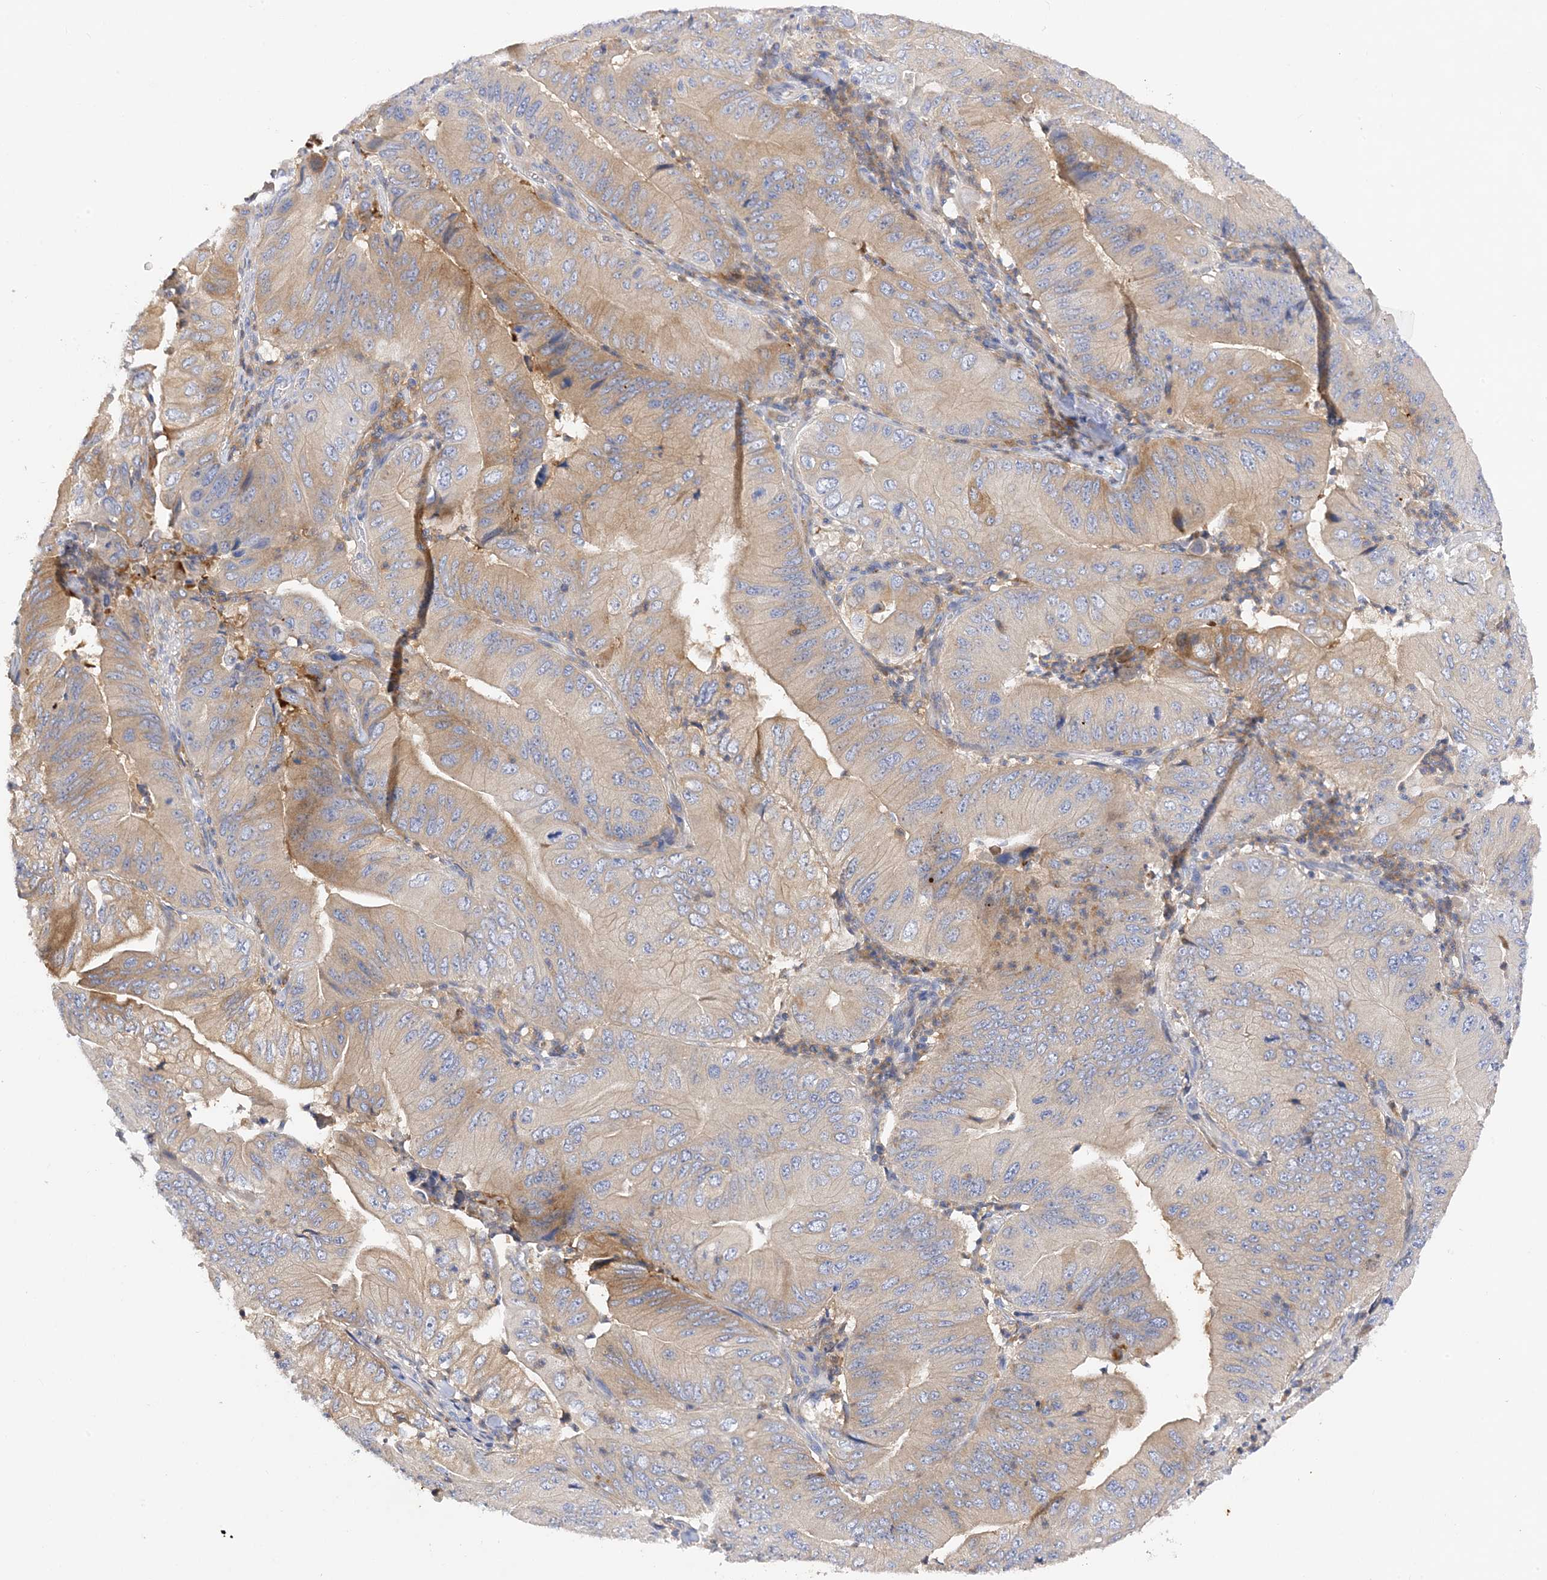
{"staining": {"intensity": "weak", "quantity": "25%-75%", "location": "cytoplasmic/membranous"}, "tissue": "pancreatic cancer", "cell_type": "Tumor cells", "image_type": "cancer", "snomed": [{"axis": "morphology", "description": "Adenocarcinoma, NOS"}, {"axis": "topography", "description": "Pancreas"}], "caption": "Immunohistochemical staining of human pancreatic adenocarcinoma demonstrates low levels of weak cytoplasmic/membranous expression in about 25%-75% of tumor cells. (IHC, brightfield microscopy, high magnification).", "gene": "ARV1", "patient": {"sex": "female", "age": 77}}